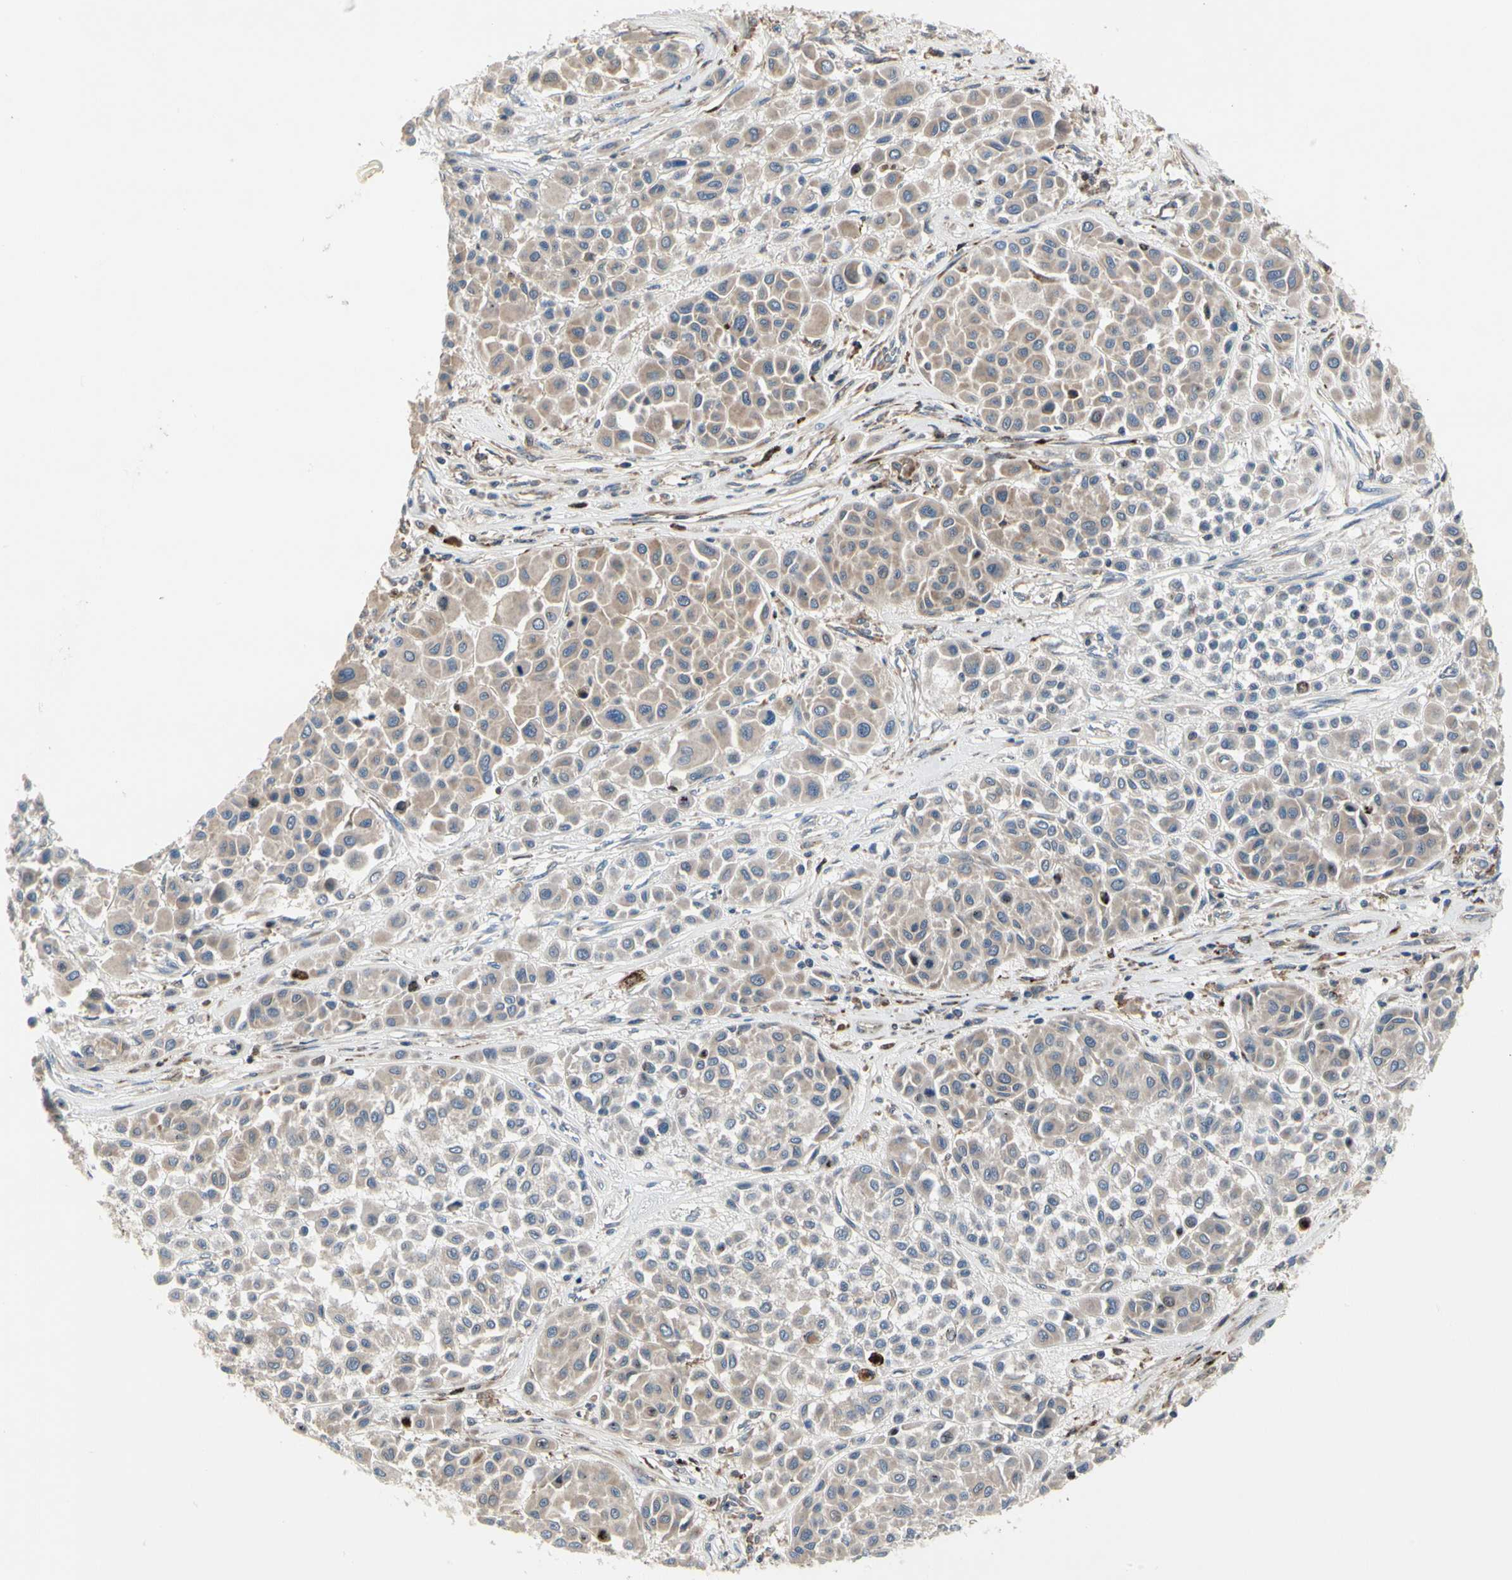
{"staining": {"intensity": "weak", "quantity": ">75%", "location": "cytoplasmic/membranous"}, "tissue": "melanoma", "cell_type": "Tumor cells", "image_type": "cancer", "snomed": [{"axis": "morphology", "description": "Malignant melanoma, Metastatic site"}, {"axis": "topography", "description": "Soft tissue"}], "caption": "A brown stain shows weak cytoplasmic/membranous staining of a protein in human melanoma tumor cells.", "gene": "MMEL1", "patient": {"sex": "male", "age": 41}}